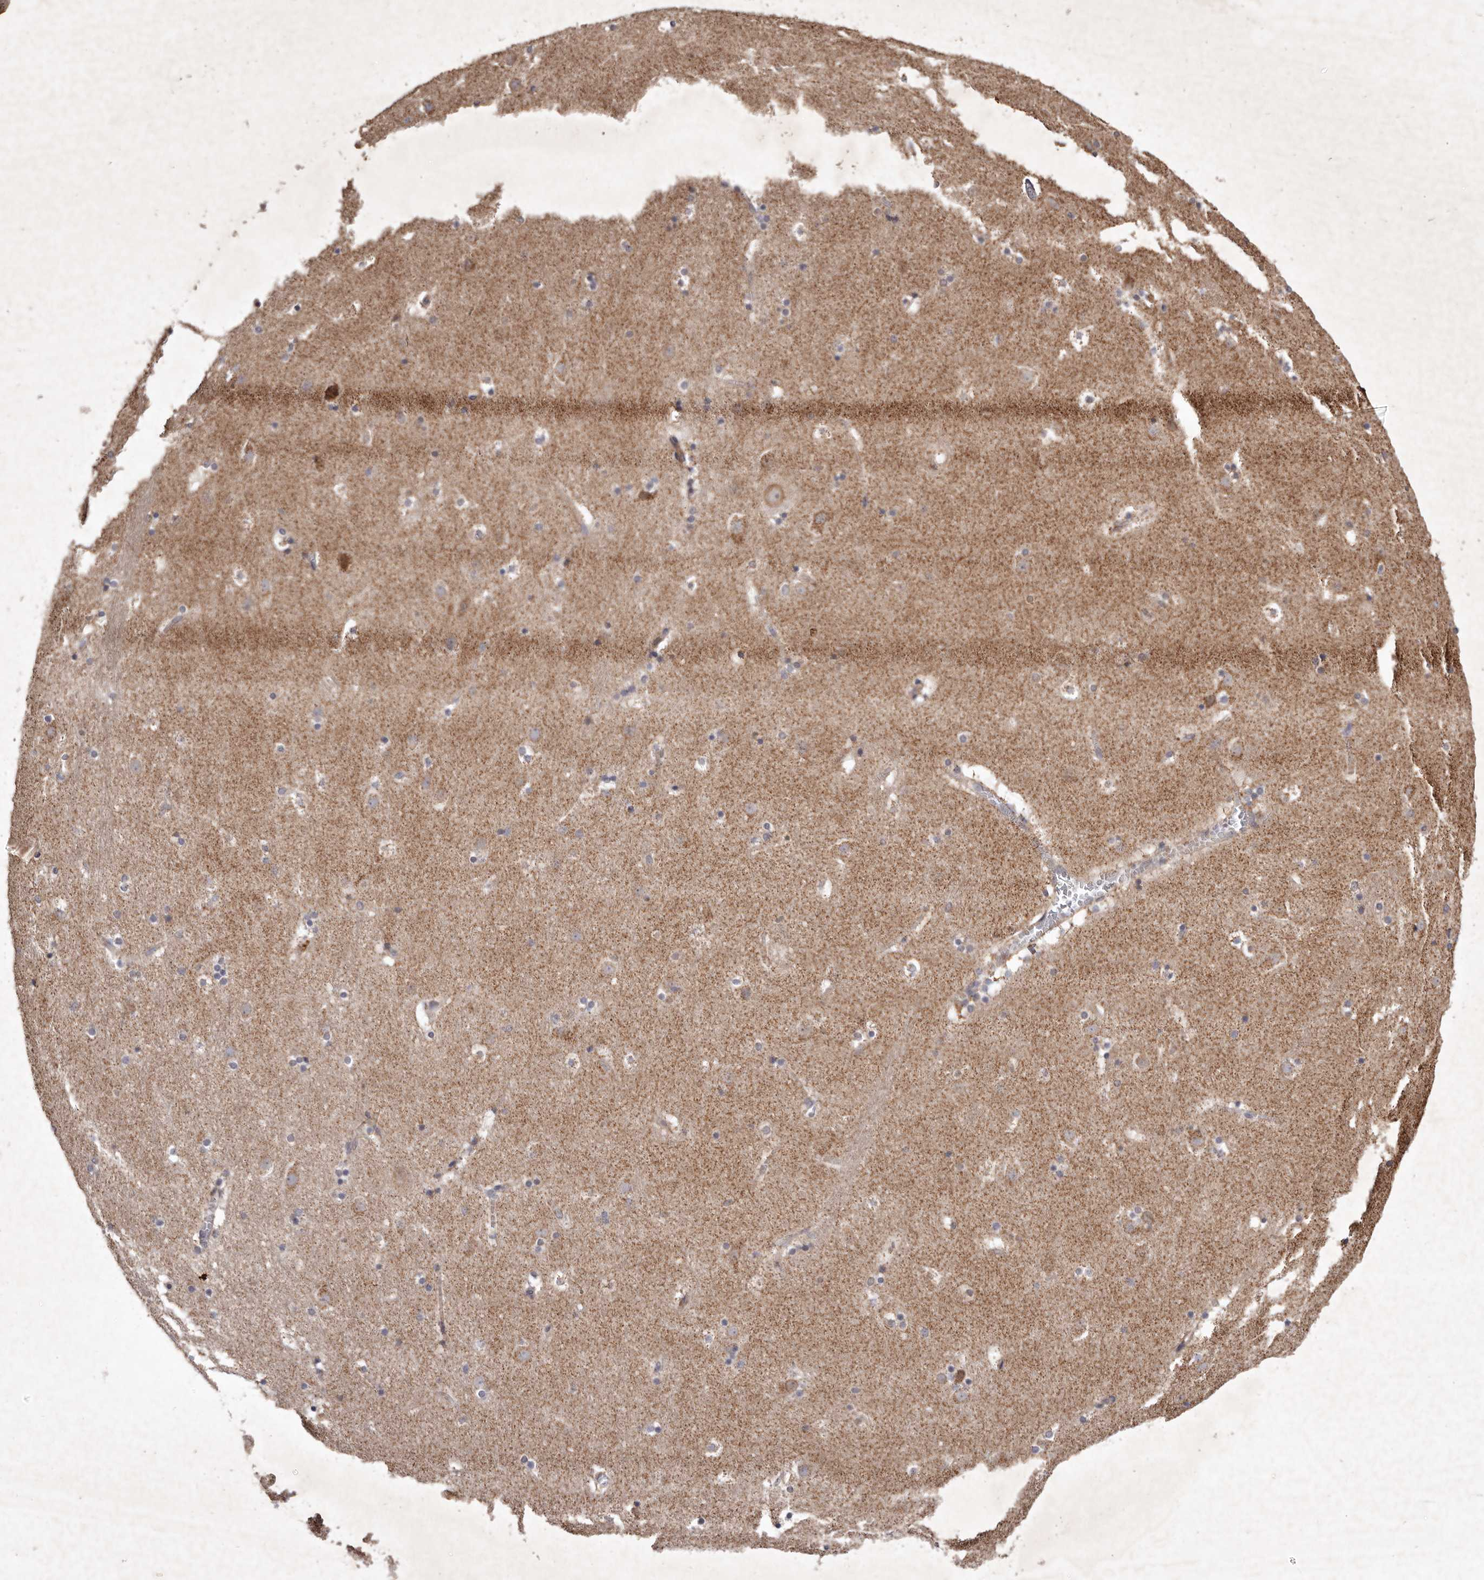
{"staining": {"intensity": "weak", "quantity": "<25%", "location": "cytoplasmic/membranous"}, "tissue": "caudate", "cell_type": "Glial cells", "image_type": "normal", "snomed": [{"axis": "morphology", "description": "Normal tissue, NOS"}, {"axis": "topography", "description": "Lateral ventricle wall"}], "caption": "This is an IHC image of unremarkable human caudate. There is no expression in glial cells.", "gene": "FLAD1", "patient": {"sex": "male", "age": 45}}